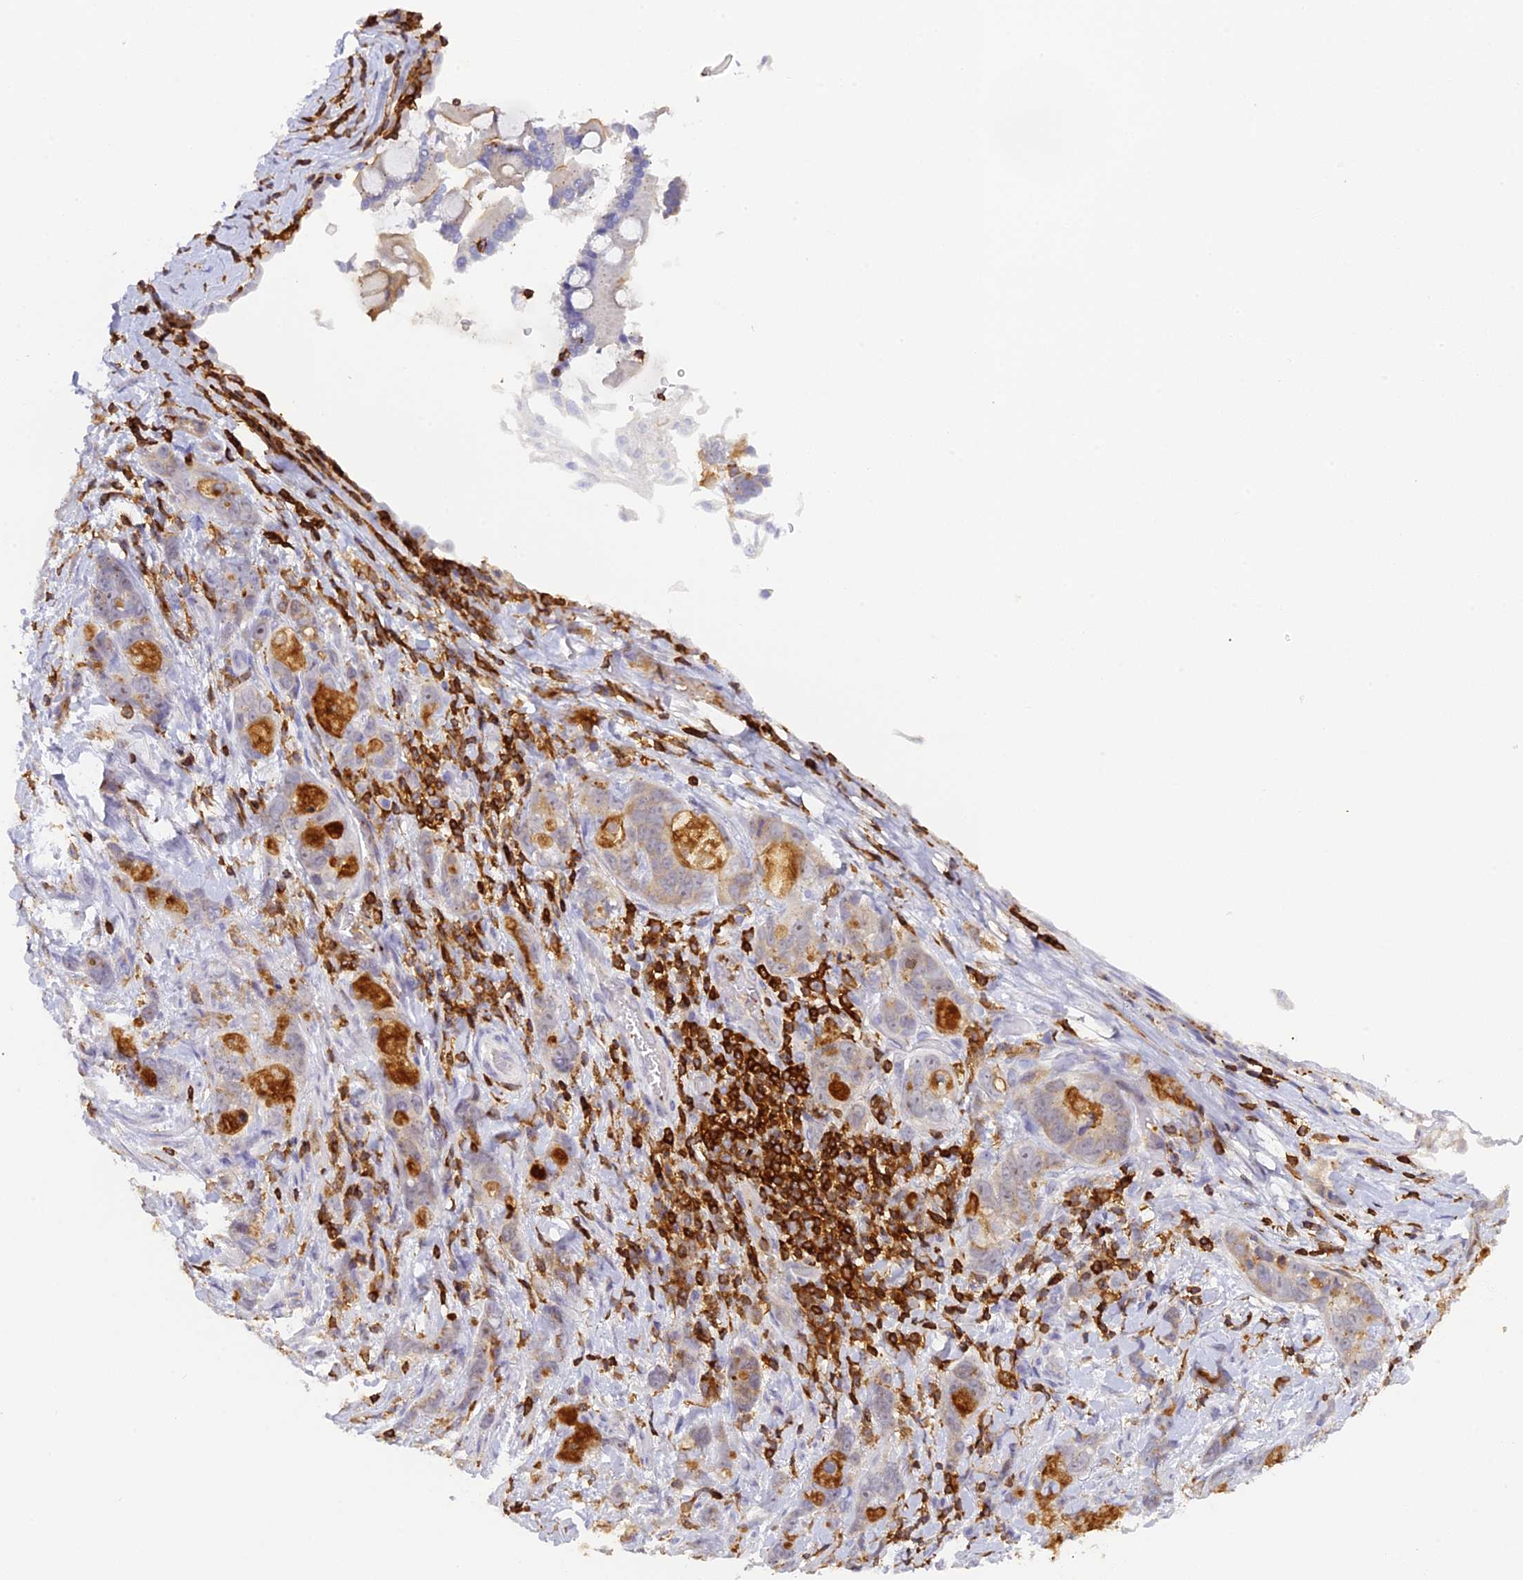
{"staining": {"intensity": "weak", "quantity": "<25%", "location": "cytoplasmic/membranous"}, "tissue": "stomach cancer", "cell_type": "Tumor cells", "image_type": "cancer", "snomed": [{"axis": "morphology", "description": "Normal tissue, NOS"}, {"axis": "morphology", "description": "Adenocarcinoma, NOS"}, {"axis": "topography", "description": "Stomach"}], "caption": "The image displays no significant positivity in tumor cells of adenocarcinoma (stomach). (Immunohistochemistry, brightfield microscopy, high magnification).", "gene": "FYB1", "patient": {"sex": "female", "age": 89}}